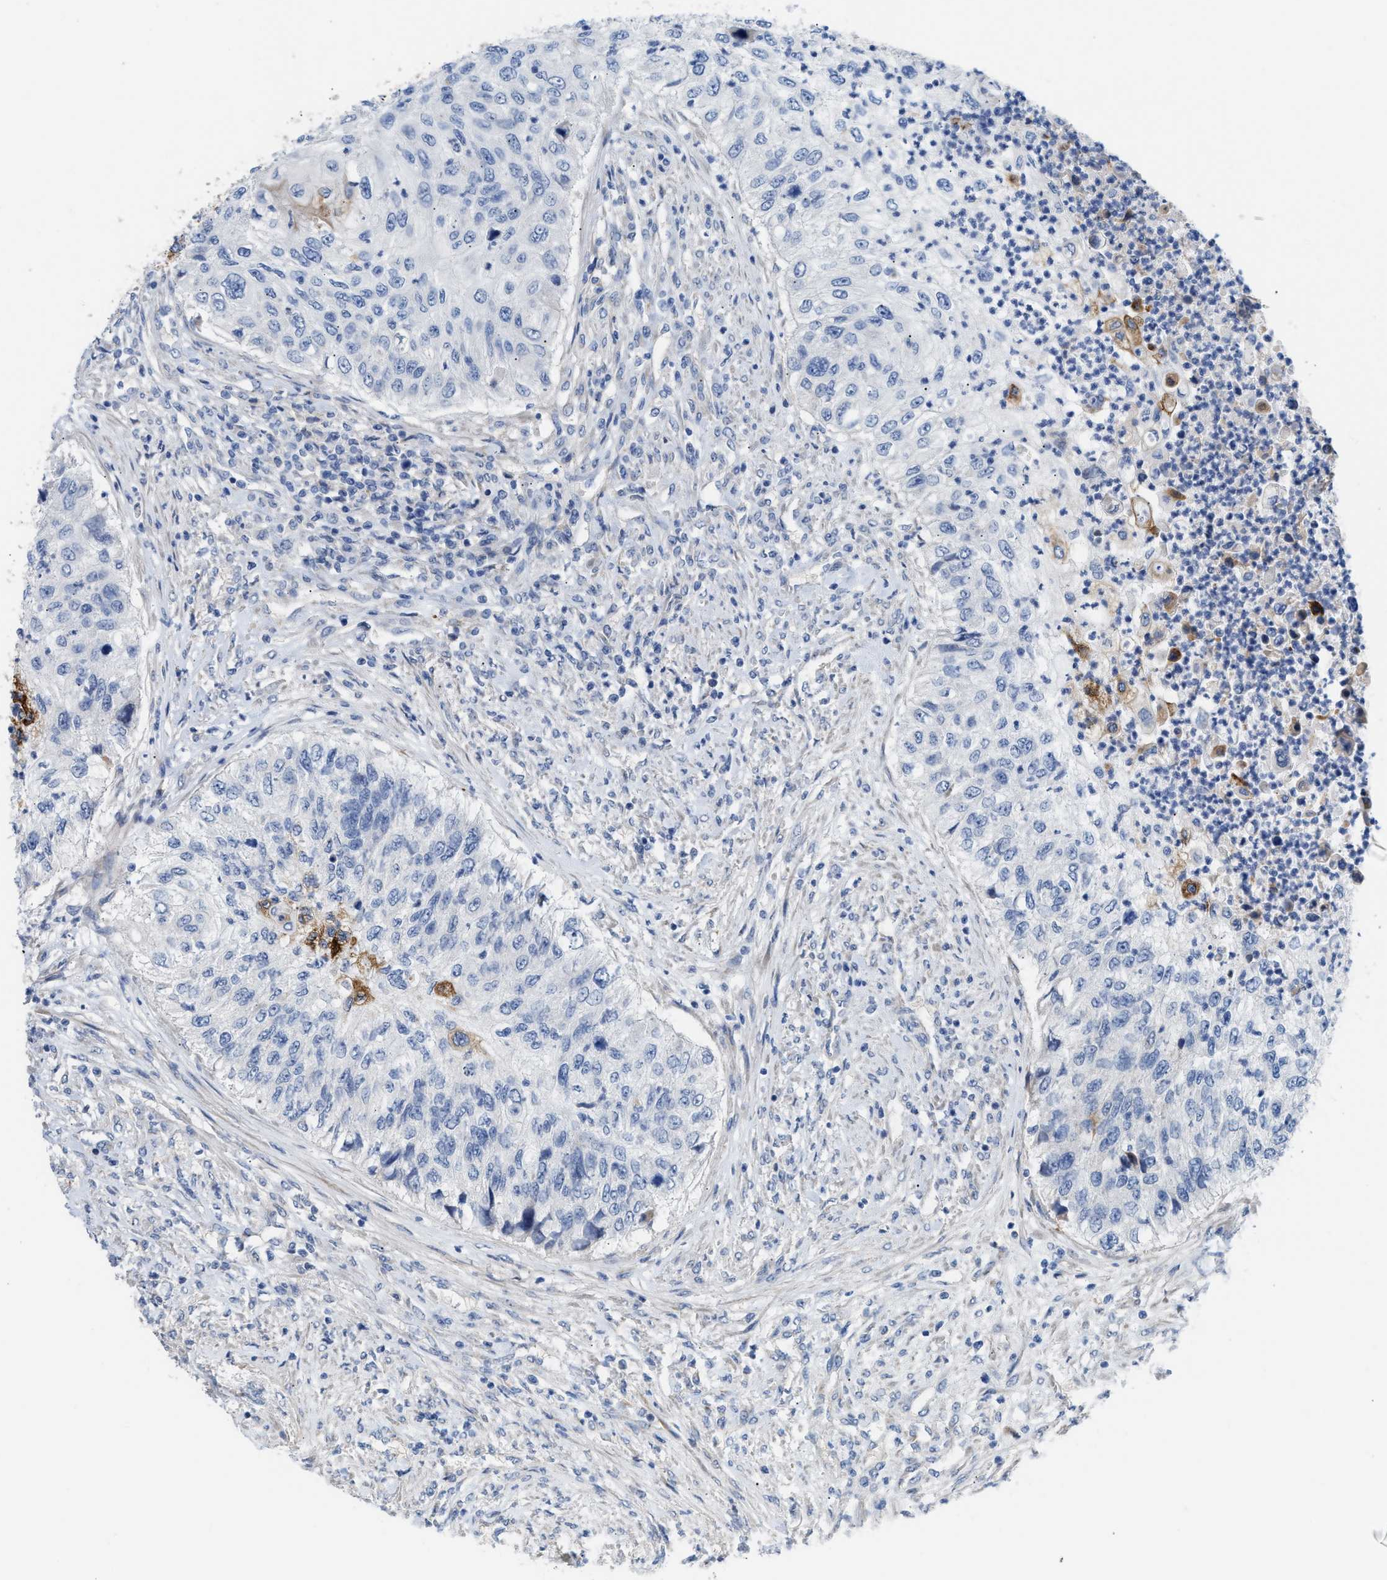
{"staining": {"intensity": "negative", "quantity": "none", "location": "none"}, "tissue": "urothelial cancer", "cell_type": "Tumor cells", "image_type": "cancer", "snomed": [{"axis": "morphology", "description": "Urothelial carcinoma, High grade"}, {"axis": "topography", "description": "Urinary bladder"}], "caption": "Immunohistochemistry of urothelial cancer exhibits no staining in tumor cells.", "gene": "TFPI", "patient": {"sex": "female", "age": 60}}